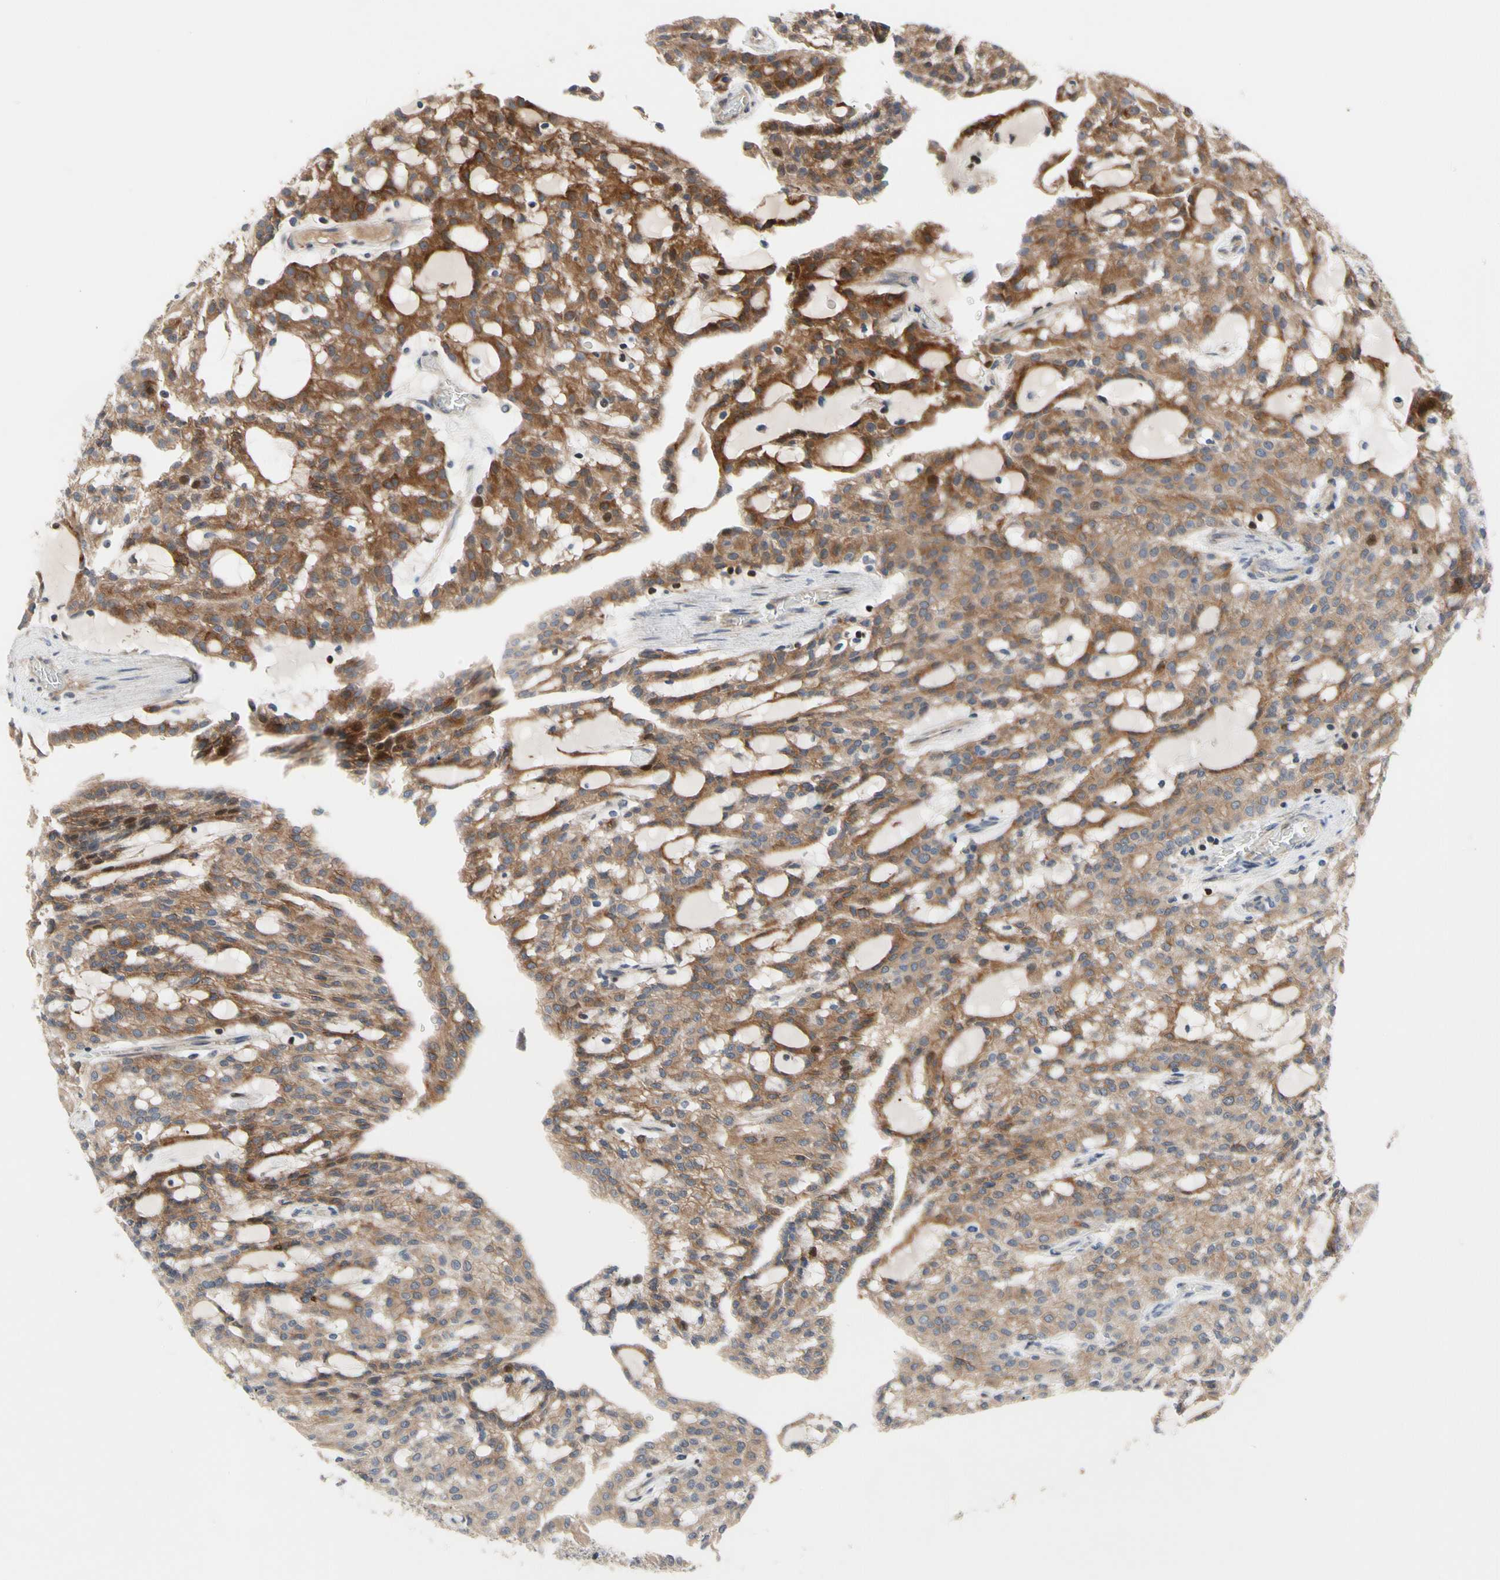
{"staining": {"intensity": "moderate", "quantity": ">75%", "location": "cytoplasmic/membranous"}, "tissue": "renal cancer", "cell_type": "Tumor cells", "image_type": "cancer", "snomed": [{"axis": "morphology", "description": "Adenocarcinoma, NOS"}, {"axis": "topography", "description": "Kidney"}], "caption": "Immunohistochemistry (IHC) of renal cancer (adenocarcinoma) demonstrates medium levels of moderate cytoplasmic/membranous expression in approximately >75% of tumor cells.", "gene": "HMGCR", "patient": {"sex": "male", "age": 63}}